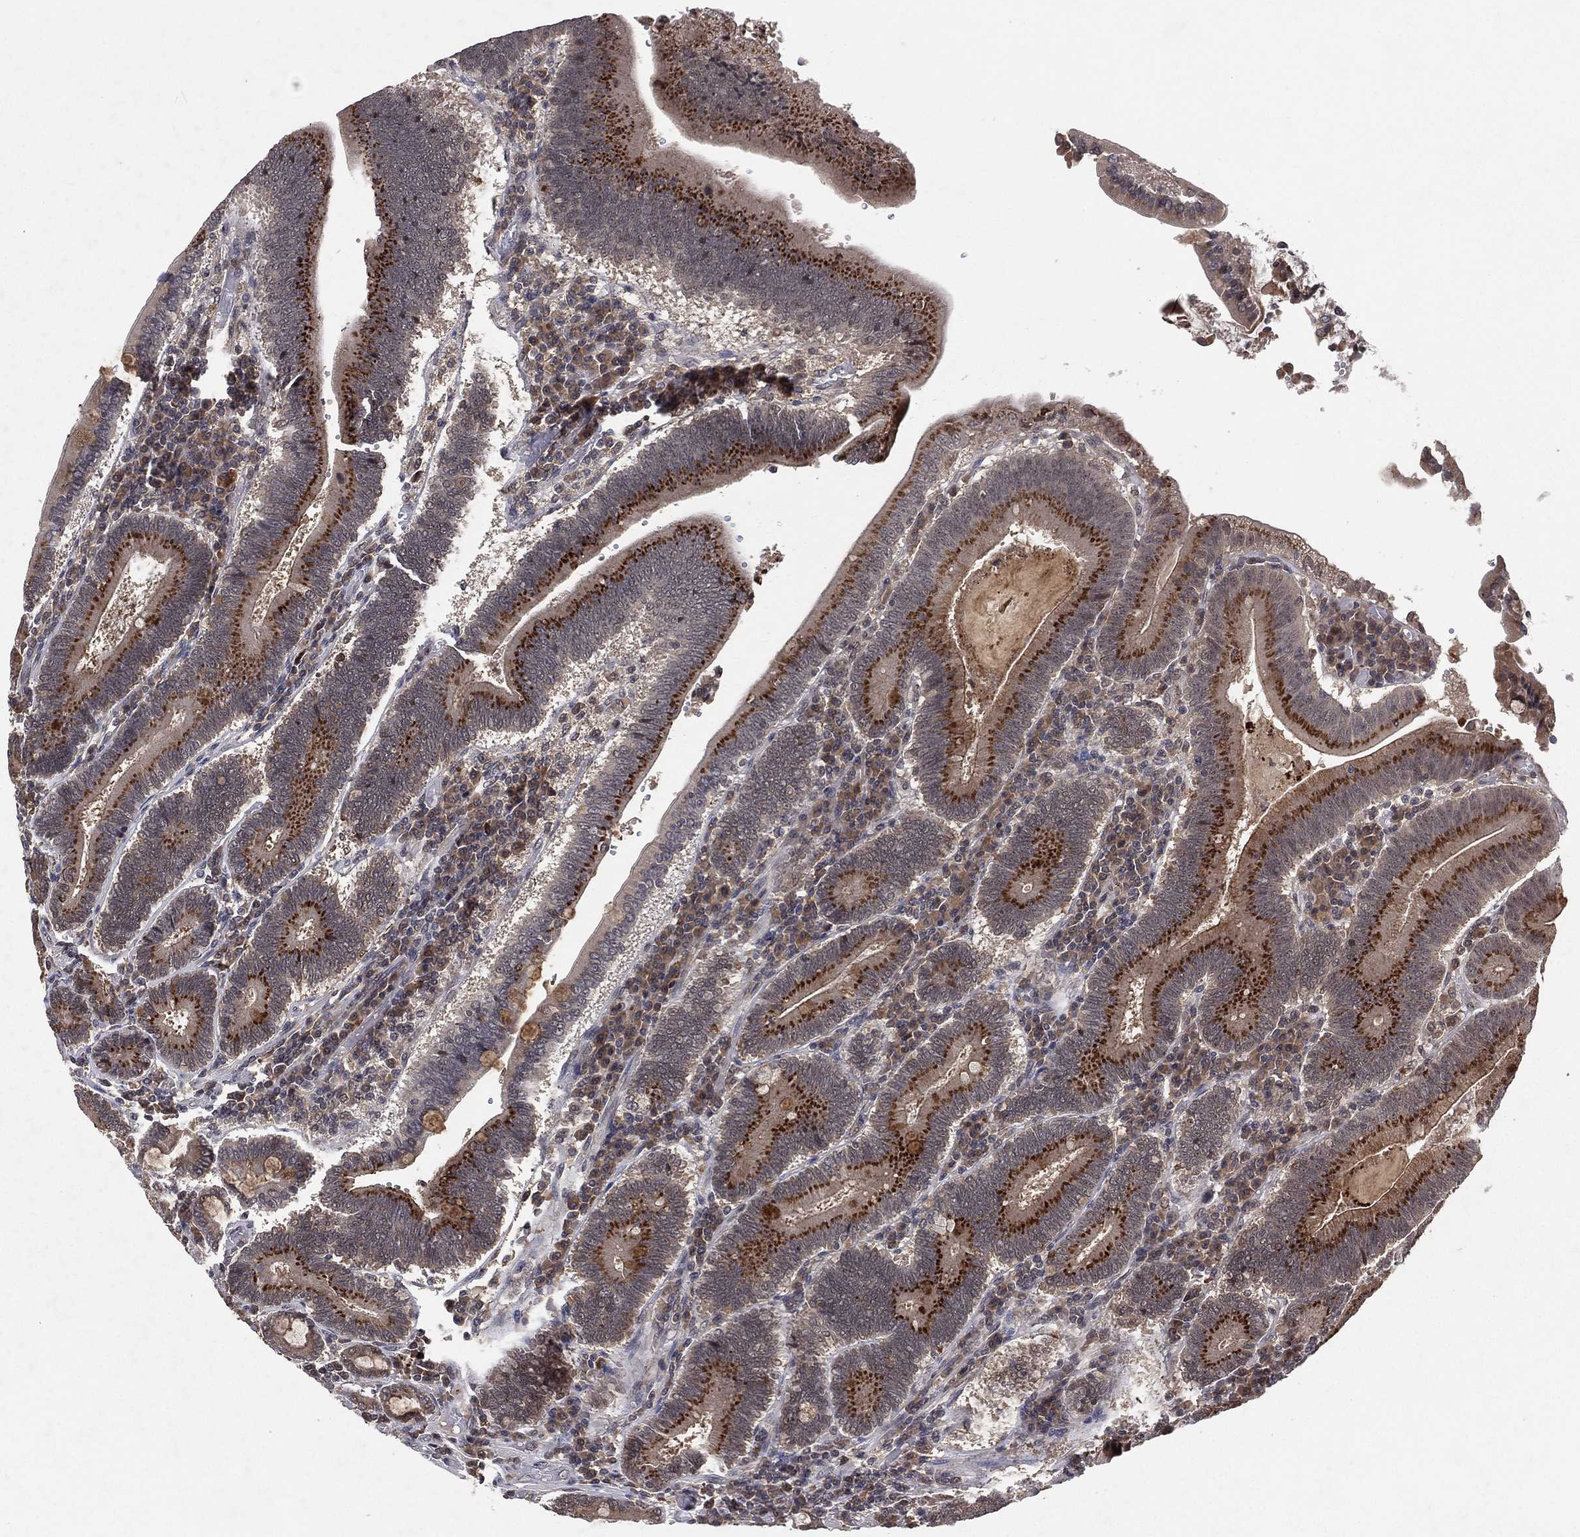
{"staining": {"intensity": "strong", "quantity": "25%-75%", "location": "cytoplasmic/membranous"}, "tissue": "duodenum", "cell_type": "Glandular cells", "image_type": "normal", "snomed": [{"axis": "morphology", "description": "Normal tissue, NOS"}, {"axis": "topography", "description": "Duodenum"}], "caption": "Duodenum stained with IHC displays strong cytoplasmic/membranous expression in about 25%-75% of glandular cells.", "gene": "ATG4B", "patient": {"sex": "female", "age": 62}}